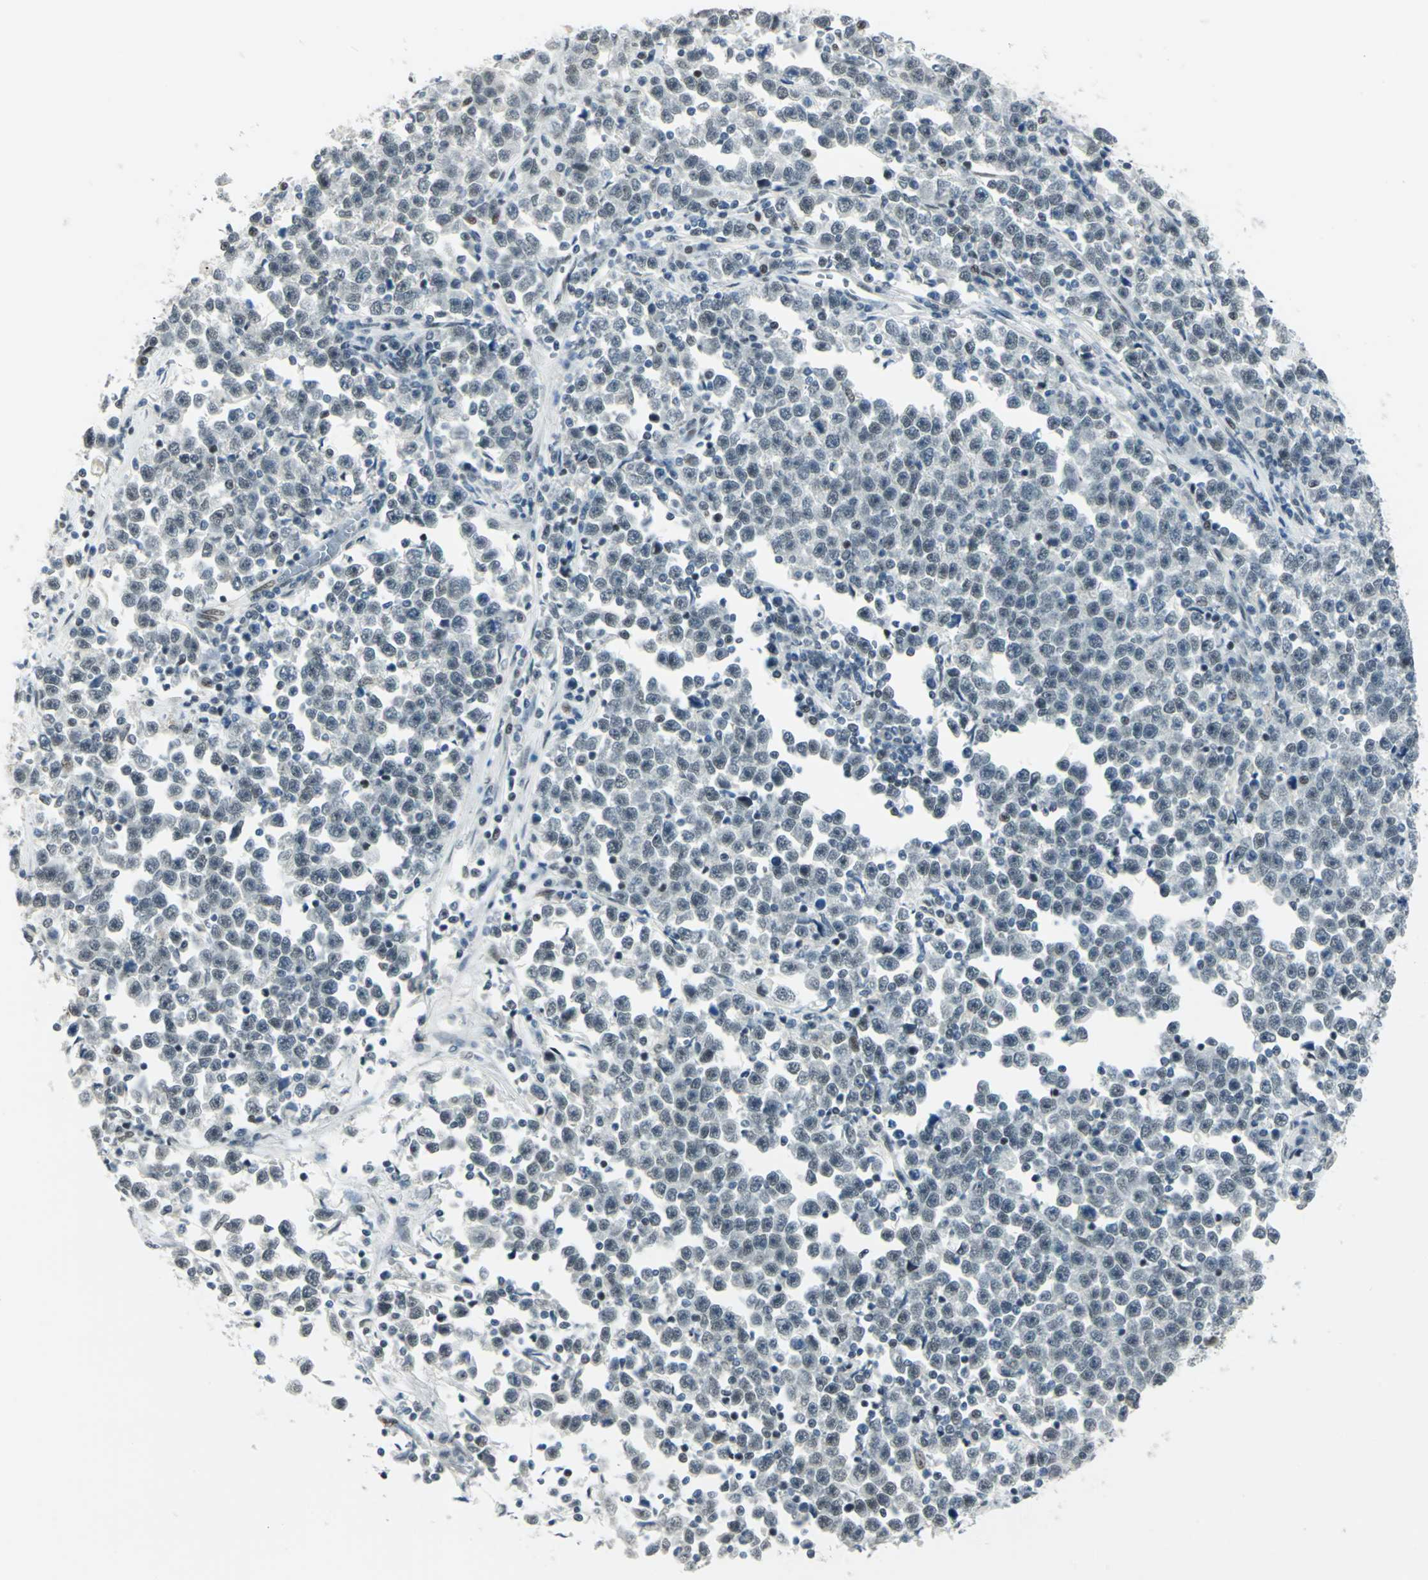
{"staining": {"intensity": "weak", "quantity": "<25%", "location": "nuclear"}, "tissue": "testis cancer", "cell_type": "Tumor cells", "image_type": "cancer", "snomed": [{"axis": "morphology", "description": "Seminoma, NOS"}, {"axis": "topography", "description": "Testis"}], "caption": "There is no significant expression in tumor cells of testis seminoma. The staining was performed using DAB to visualize the protein expression in brown, while the nuclei were stained in blue with hematoxylin (Magnification: 20x).", "gene": "MTMR10", "patient": {"sex": "male", "age": 43}}